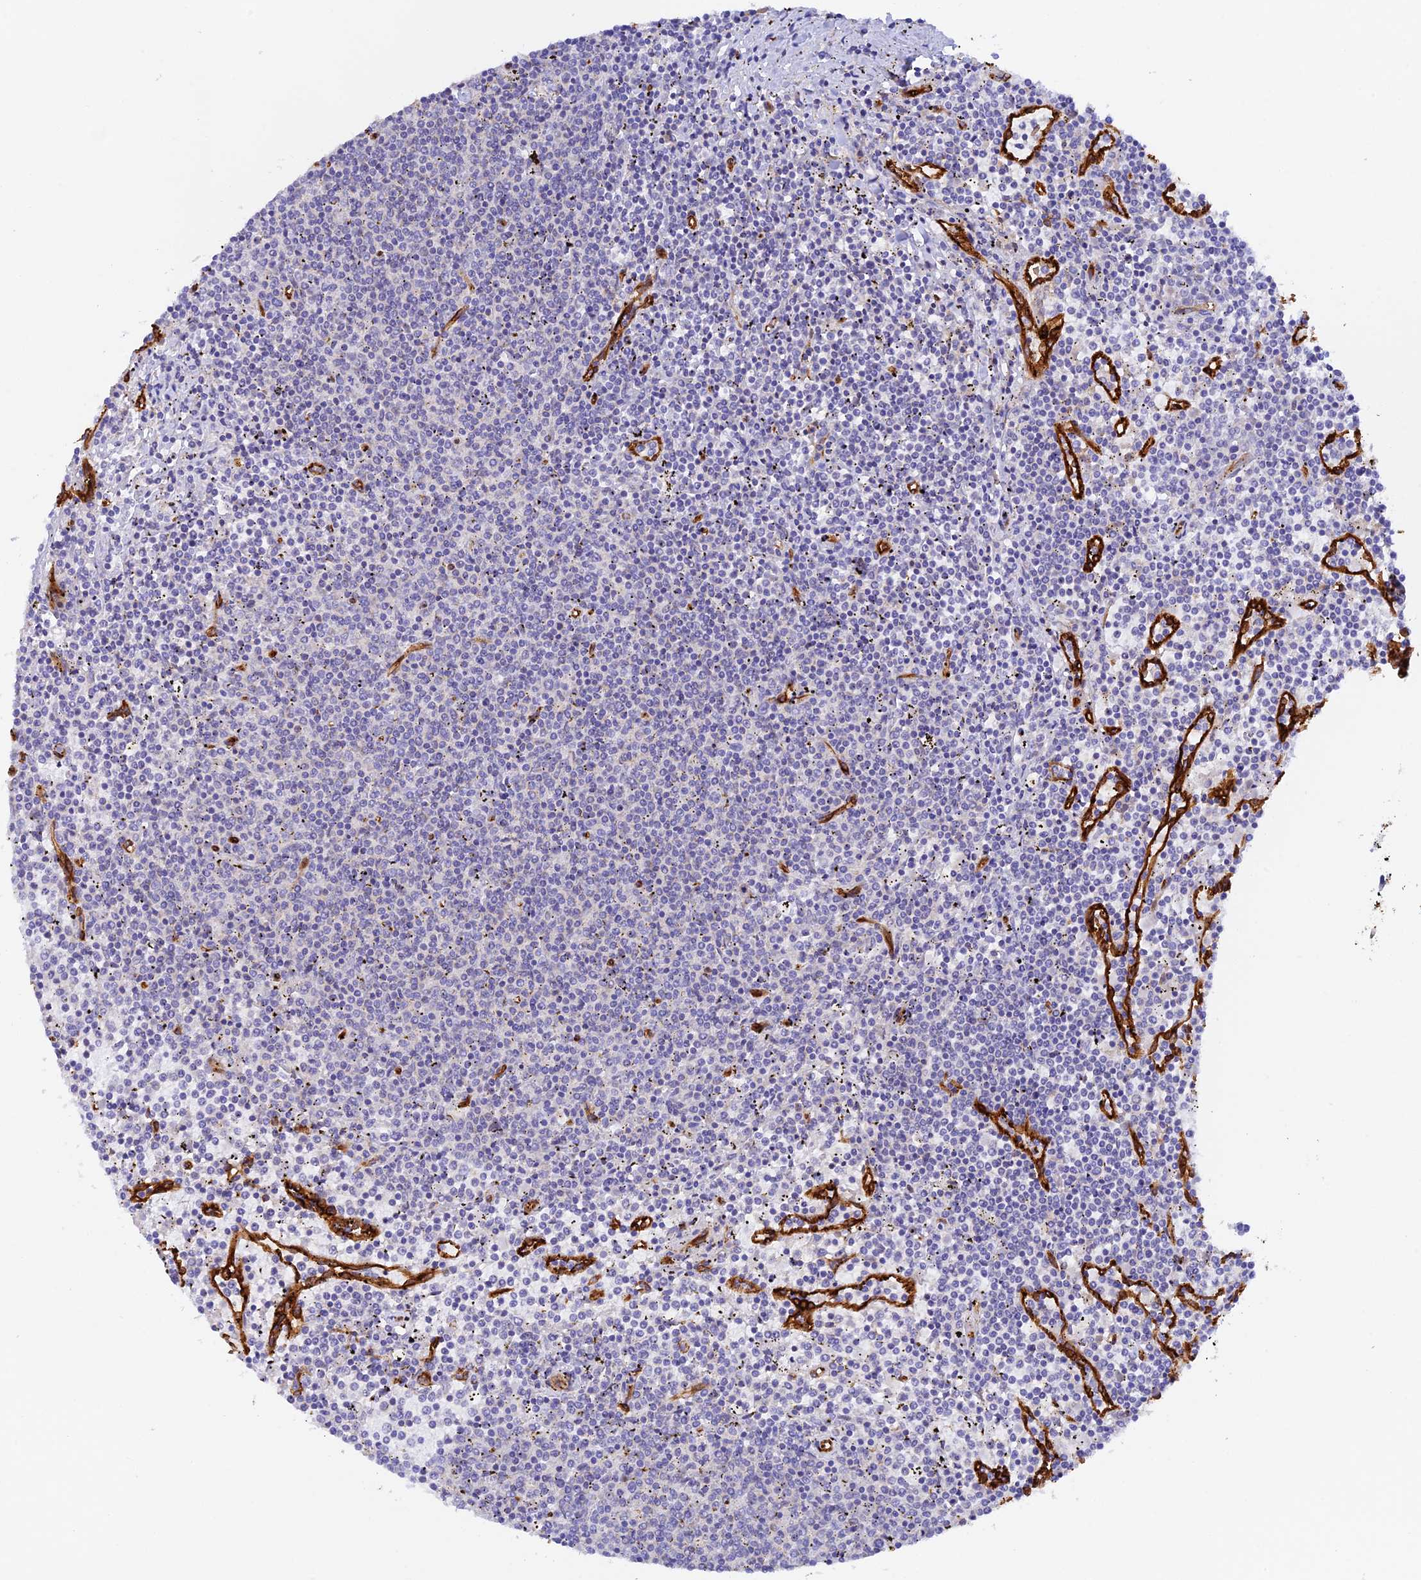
{"staining": {"intensity": "negative", "quantity": "none", "location": "none"}, "tissue": "lymphoma", "cell_type": "Tumor cells", "image_type": "cancer", "snomed": [{"axis": "morphology", "description": "Malignant lymphoma, non-Hodgkin's type, Low grade"}, {"axis": "topography", "description": "Spleen"}], "caption": "Tumor cells are negative for protein expression in human lymphoma.", "gene": "MYO9A", "patient": {"sex": "female", "age": 50}}